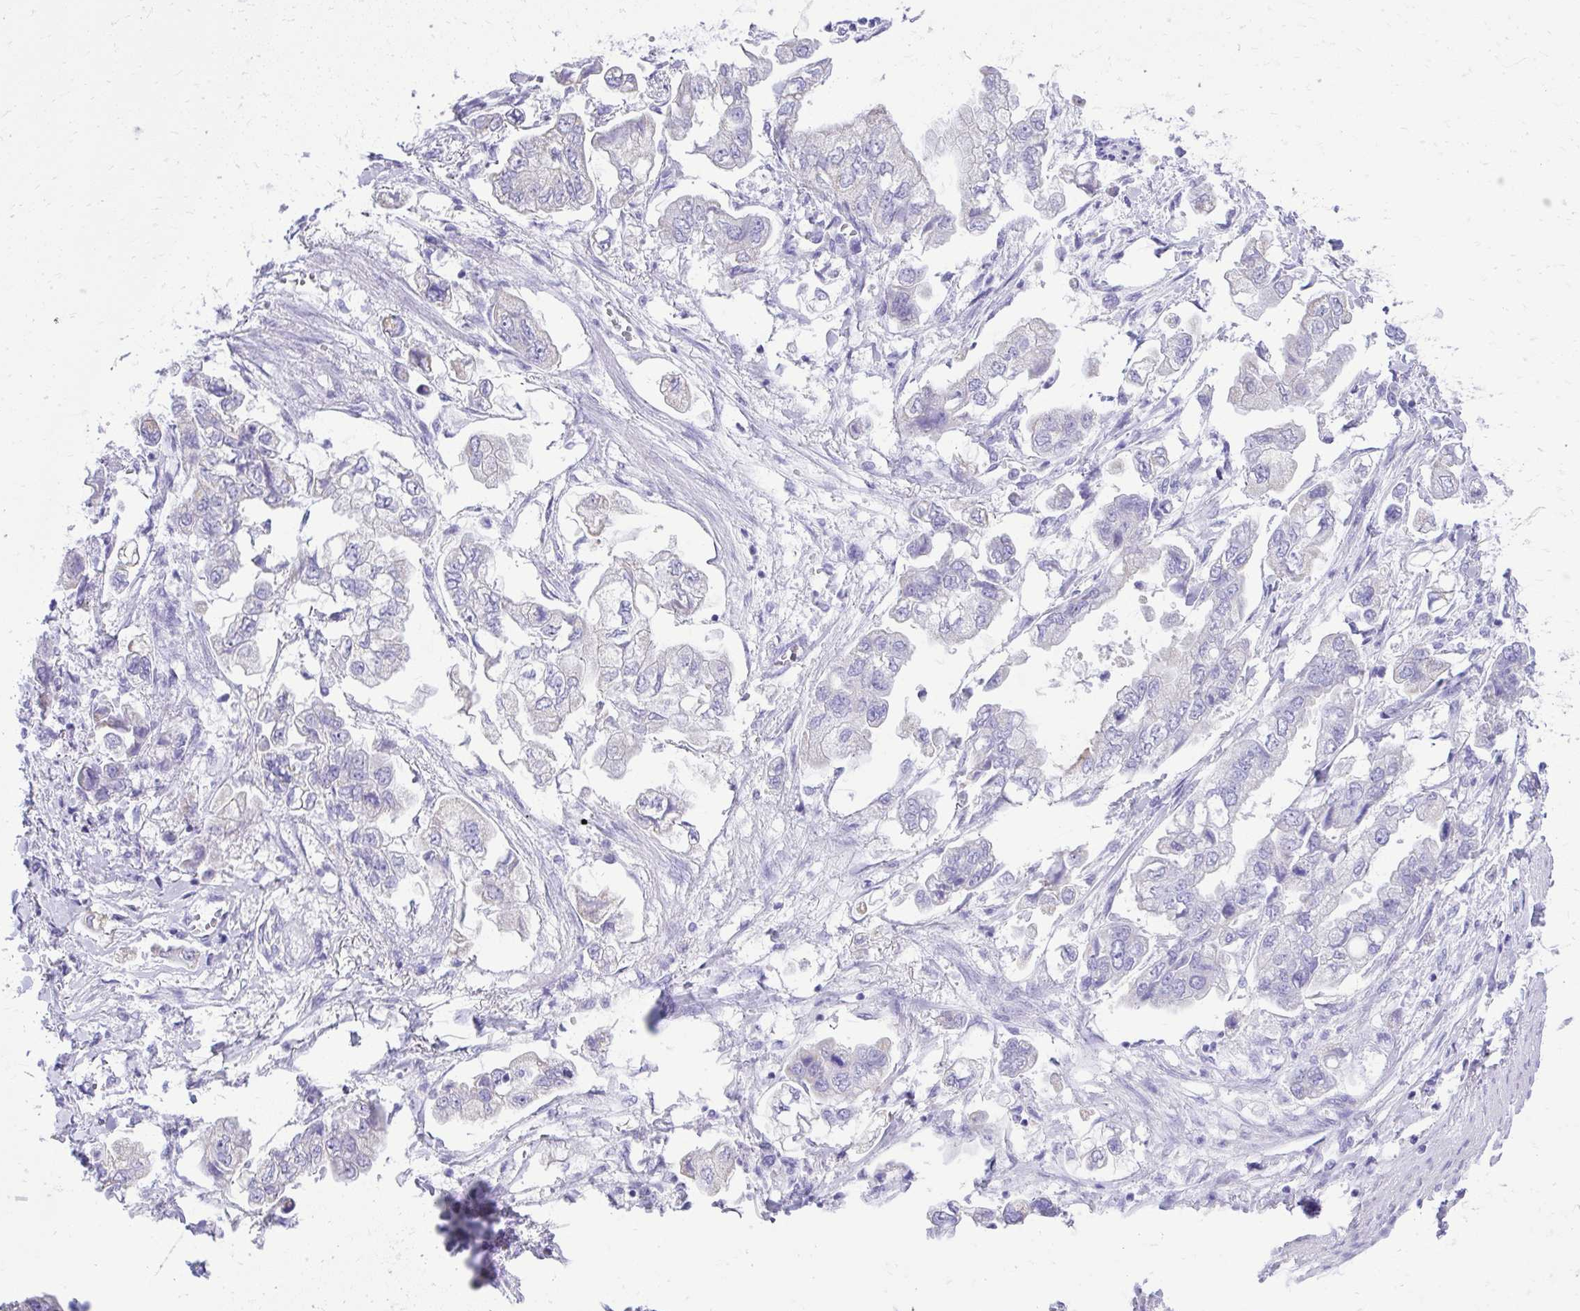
{"staining": {"intensity": "negative", "quantity": "none", "location": "none"}, "tissue": "stomach cancer", "cell_type": "Tumor cells", "image_type": "cancer", "snomed": [{"axis": "morphology", "description": "Adenocarcinoma, NOS"}, {"axis": "topography", "description": "Stomach"}], "caption": "A histopathology image of adenocarcinoma (stomach) stained for a protein shows no brown staining in tumor cells. The staining is performed using DAB brown chromogen with nuclei counter-stained in using hematoxylin.", "gene": "RALYL", "patient": {"sex": "male", "age": 62}}